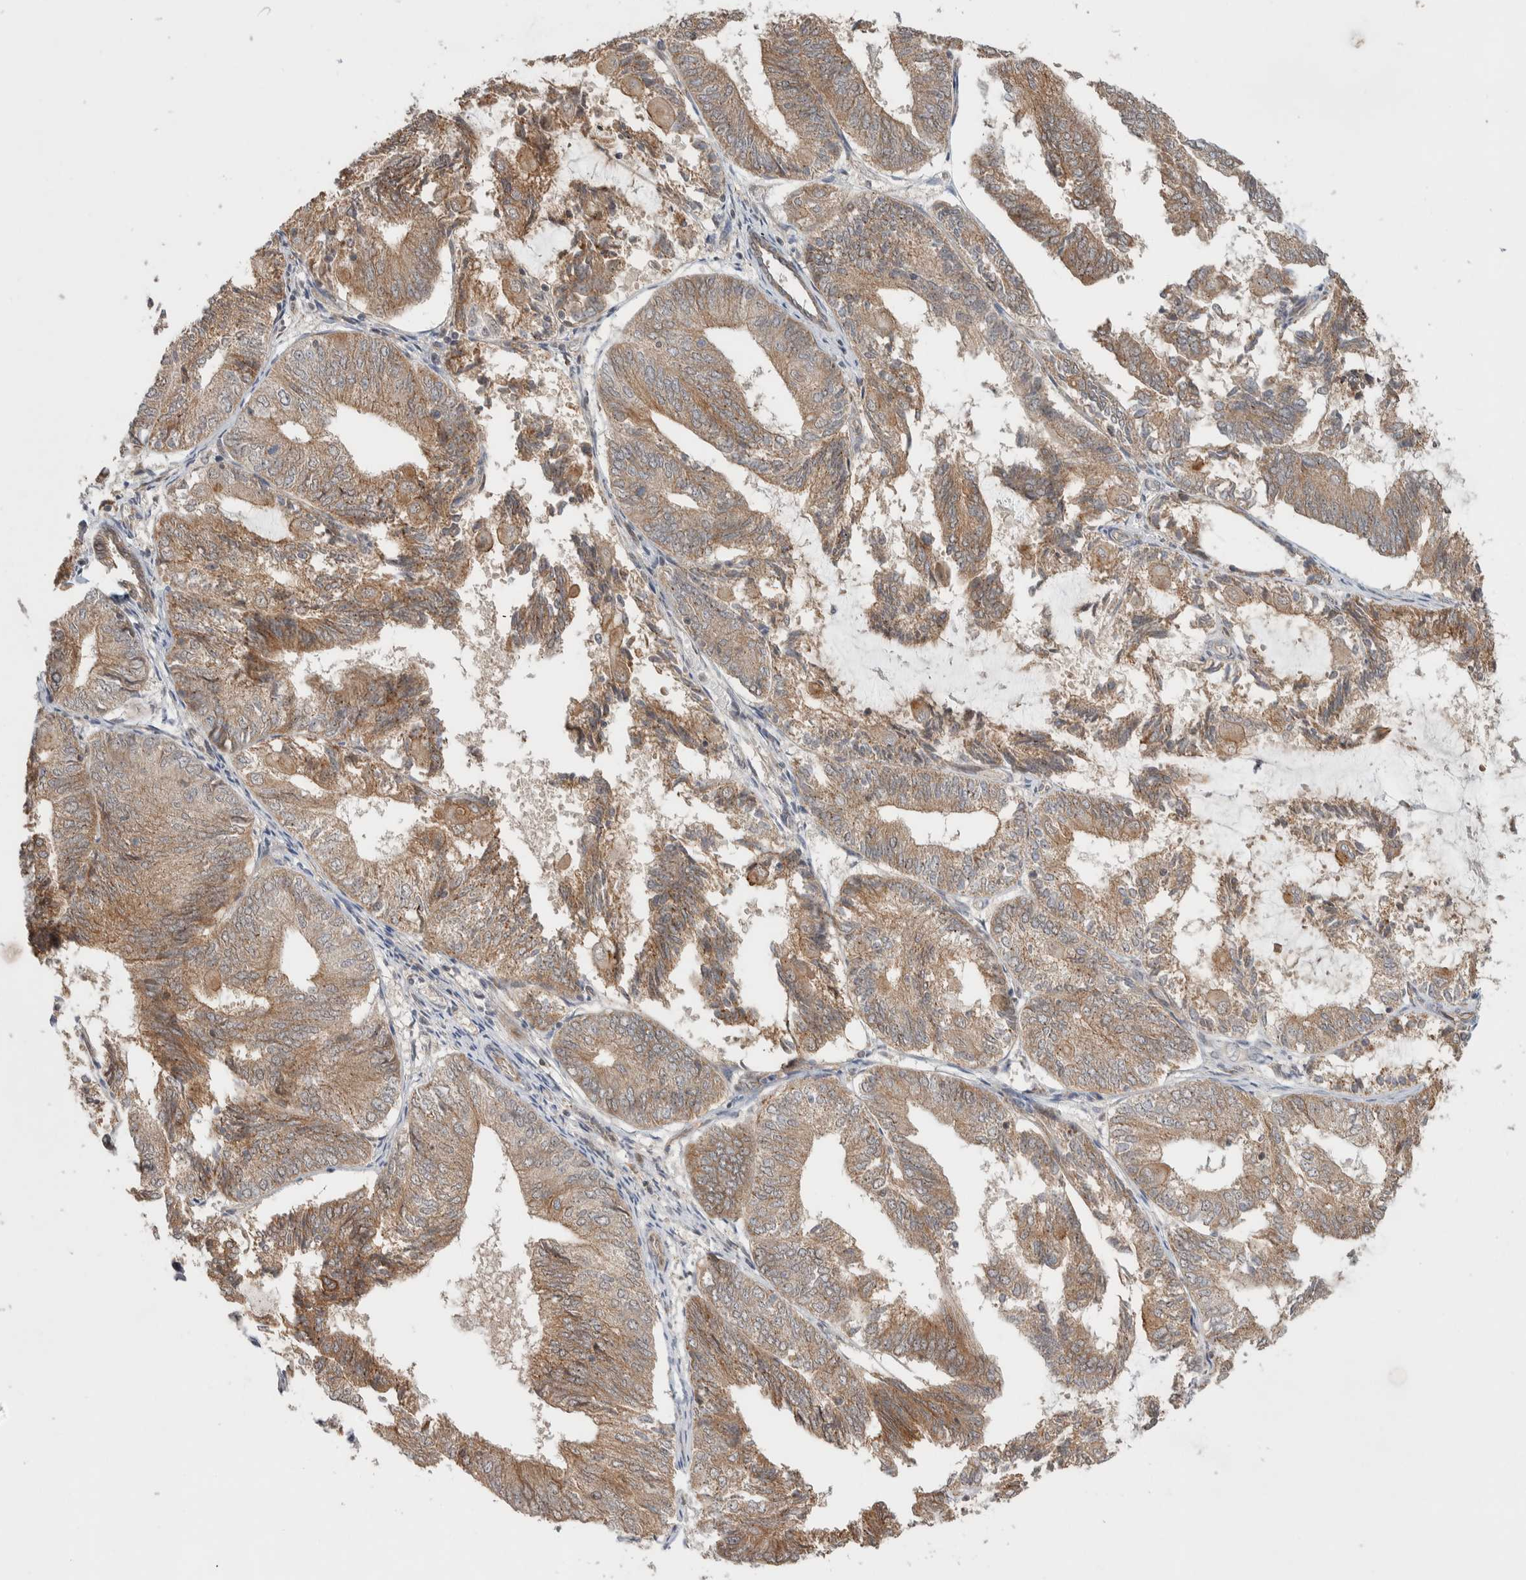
{"staining": {"intensity": "moderate", "quantity": "25%-75%", "location": "cytoplasmic/membranous"}, "tissue": "endometrial cancer", "cell_type": "Tumor cells", "image_type": "cancer", "snomed": [{"axis": "morphology", "description": "Adenocarcinoma, NOS"}, {"axis": "topography", "description": "Endometrium"}], "caption": "Brown immunohistochemical staining in human endometrial cancer shows moderate cytoplasmic/membranous staining in approximately 25%-75% of tumor cells.", "gene": "DEPTOR", "patient": {"sex": "female", "age": 81}}